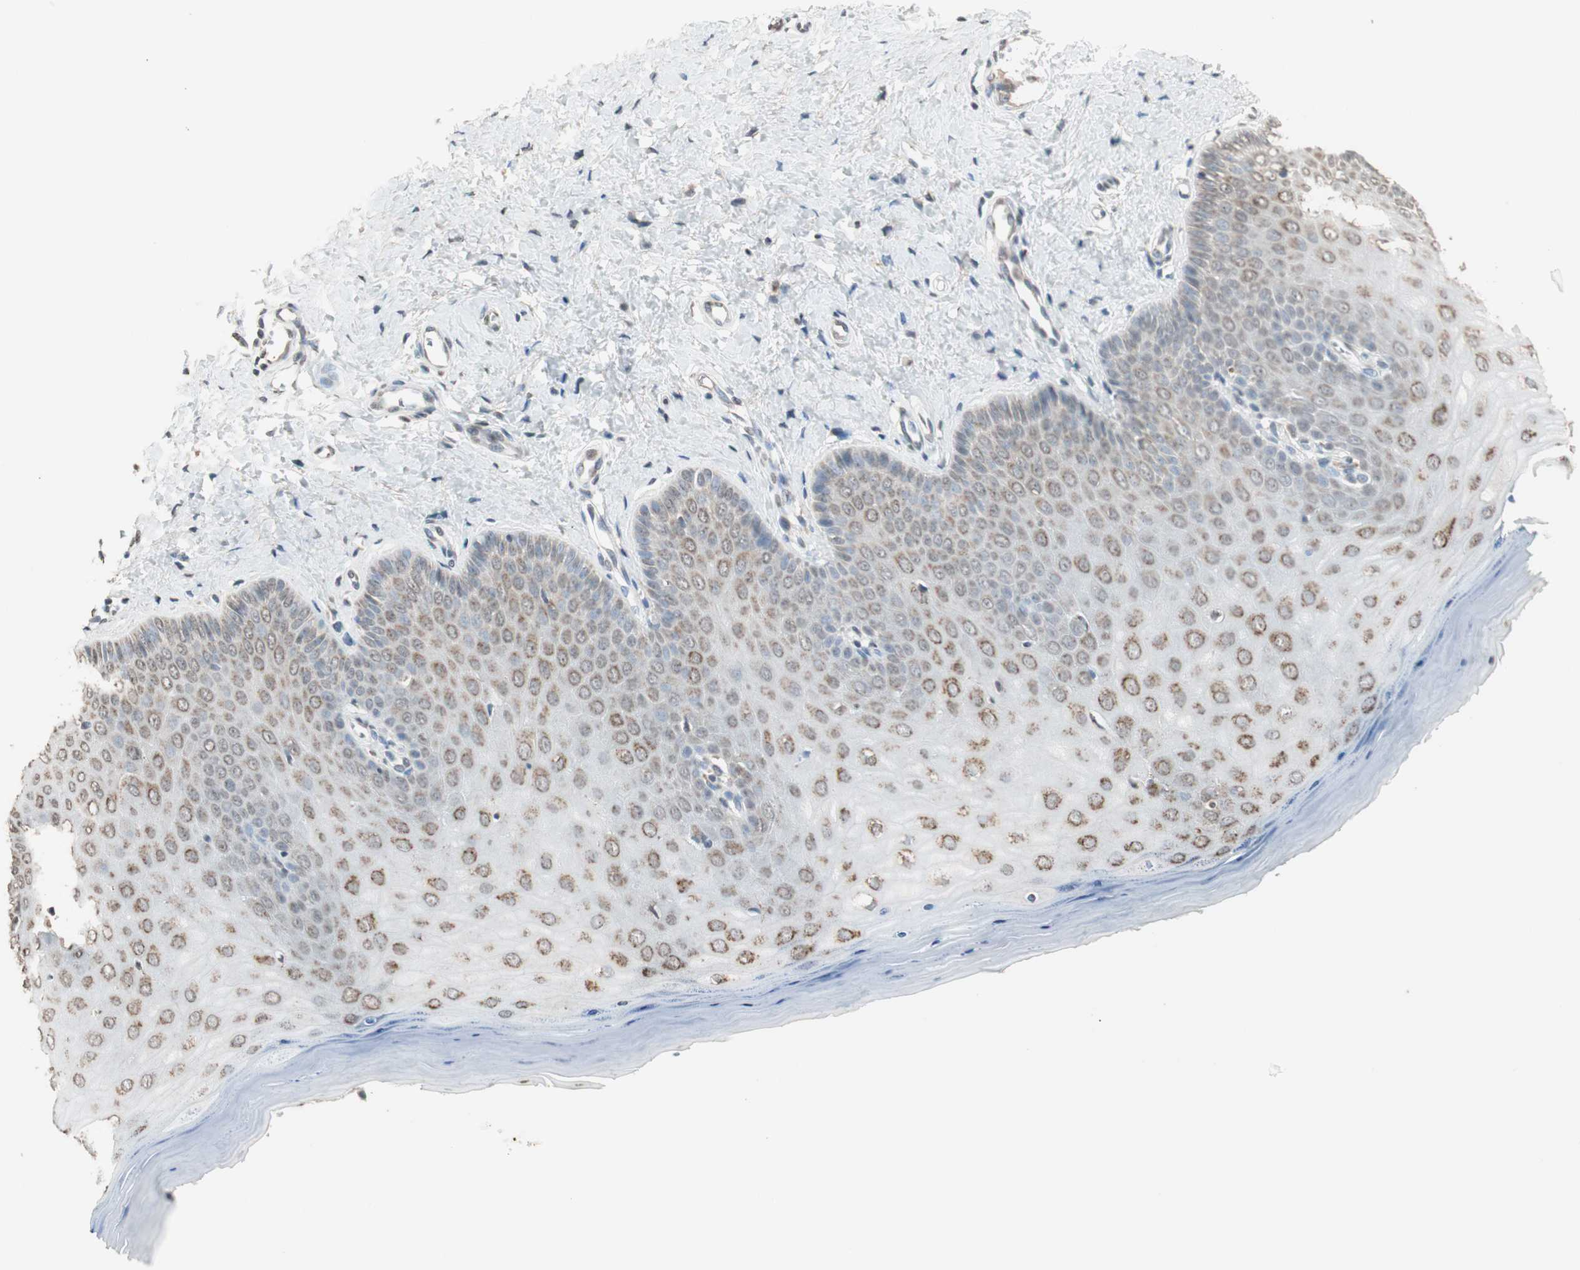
{"staining": {"intensity": "moderate", "quantity": "<25%", "location": "cytoplasmic/membranous"}, "tissue": "cervix", "cell_type": "Squamous epithelial cells", "image_type": "normal", "snomed": [{"axis": "morphology", "description": "Normal tissue, NOS"}, {"axis": "topography", "description": "Cervix"}], "caption": "Immunohistochemistry photomicrograph of unremarkable cervix: human cervix stained using immunohistochemistry displays low levels of moderate protein expression localized specifically in the cytoplasmic/membranous of squamous epithelial cells, appearing as a cytoplasmic/membranous brown color.", "gene": "PRELID1", "patient": {"sex": "female", "age": 55}}